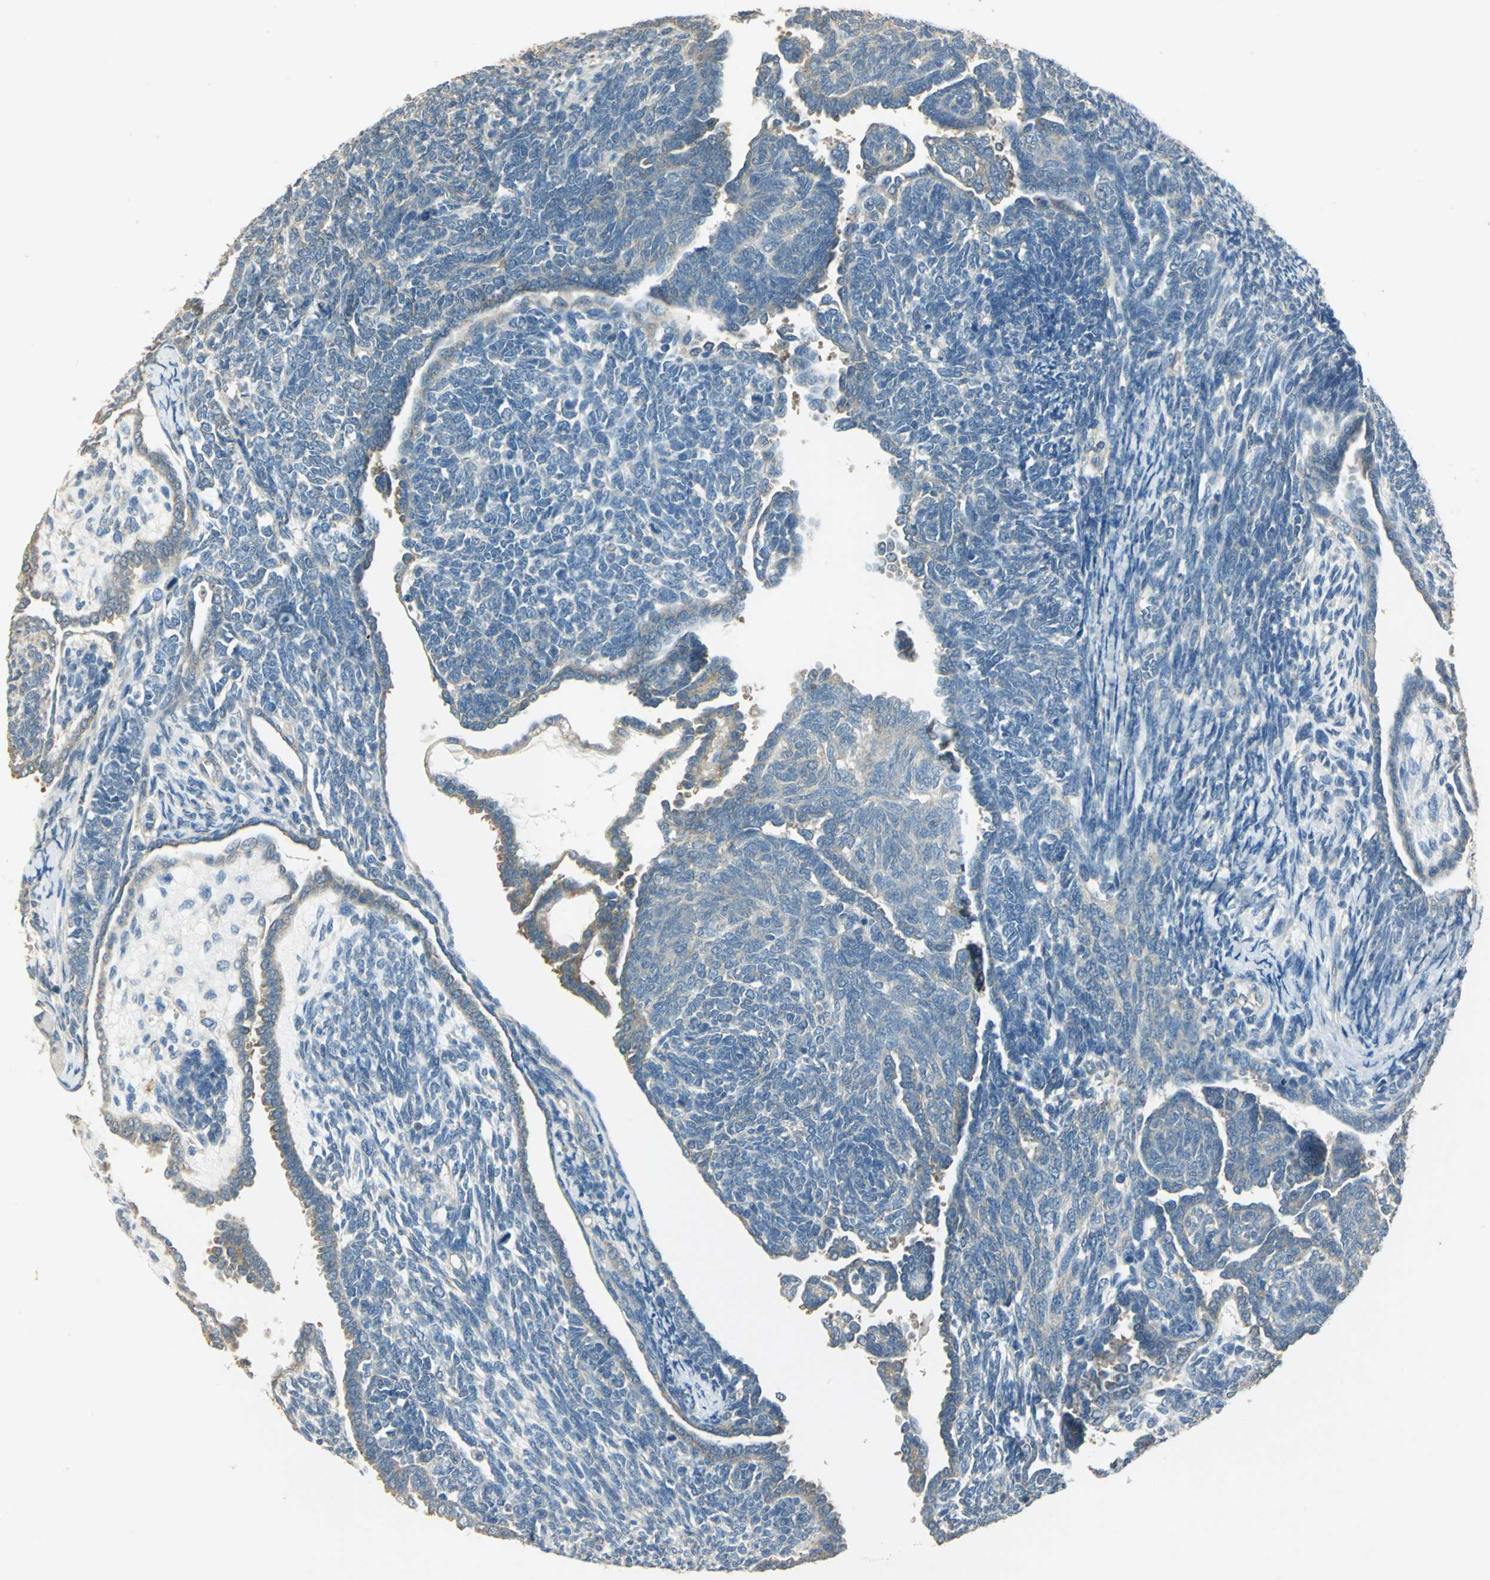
{"staining": {"intensity": "moderate", "quantity": "<25%", "location": "cytoplasmic/membranous"}, "tissue": "endometrial cancer", "cell_type": "Tumor cells", "image_type": "cancer", "snomed": [{"axis": "morphology", "description": "Neoplasm, malignant, NOS"}, {"axis": "topography", "description": "Endometrium"}], "caption": "Endometrial cancer (neoplasm (malignant)) was stained to show a protein in brown. There is low levels of moderate cytoplasmic/membranous staining in about <25% of tumor cells.", "gene": "SHC2", "patient": {"sex": "female", "age": 74}}